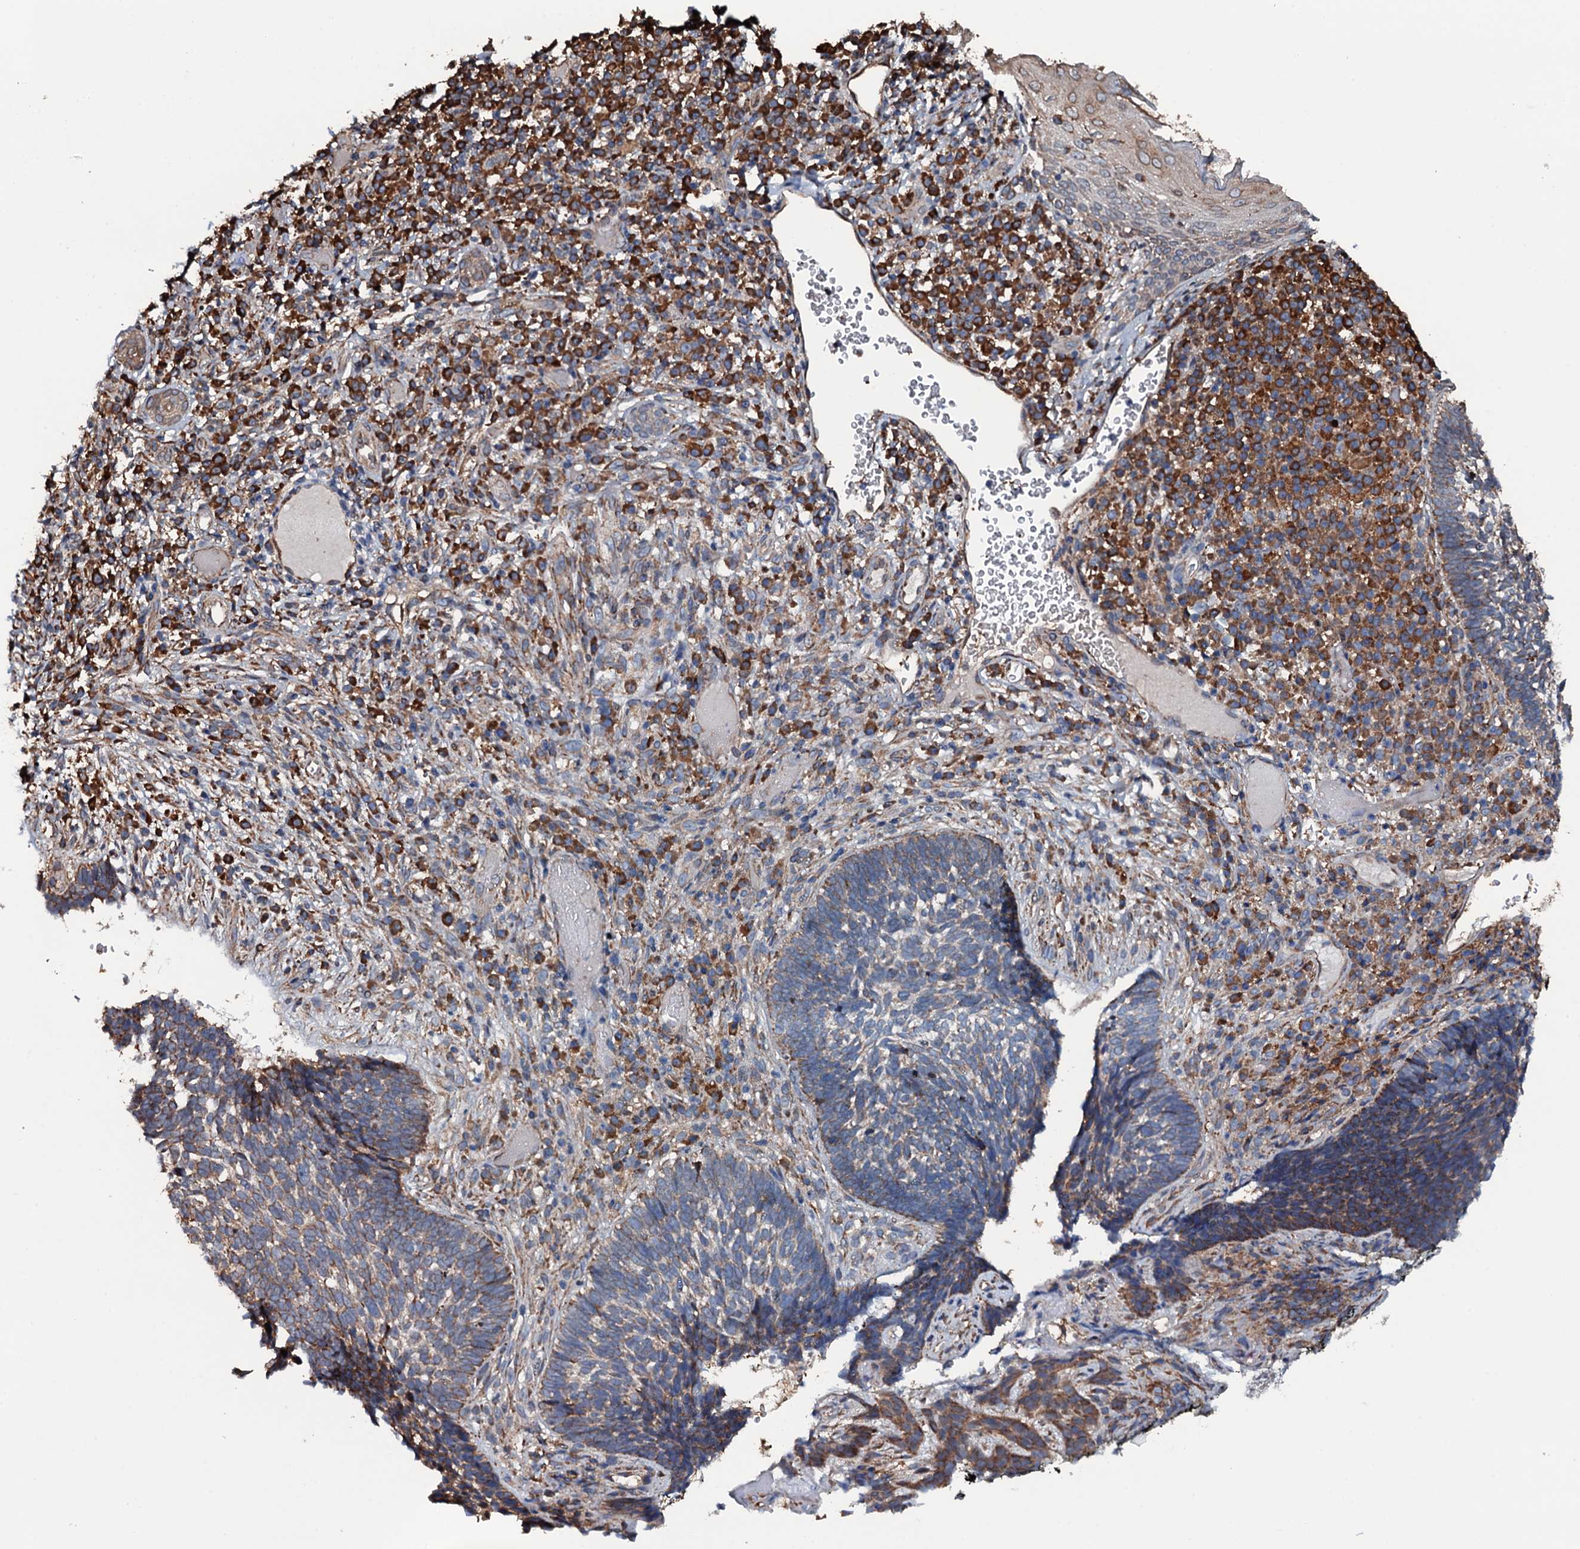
{"staining": {"intensity": "moderate", "quantity": "25%-75%", "location": "cytoplasmic/membranous"}, "tissue": "skin cancer", "cell_type": "Tumor cells", "image_type": "cancer", "snomed": [{"axis": "morphology", "description": "Basal cell carcinoma"}, {"axis": "topography", "description": "Skin"}], "caption": "Immunohistochemistry (IHC) histopathology image of basal cell carcinoma (skin) stained for a protein (brown), which displays medium levels of moderate cytoplasmic/membranous staining in approximately 25%-75% of tumor cells.", "gene": "RAB12", "patient": {"sex": "male", "age": 88}}